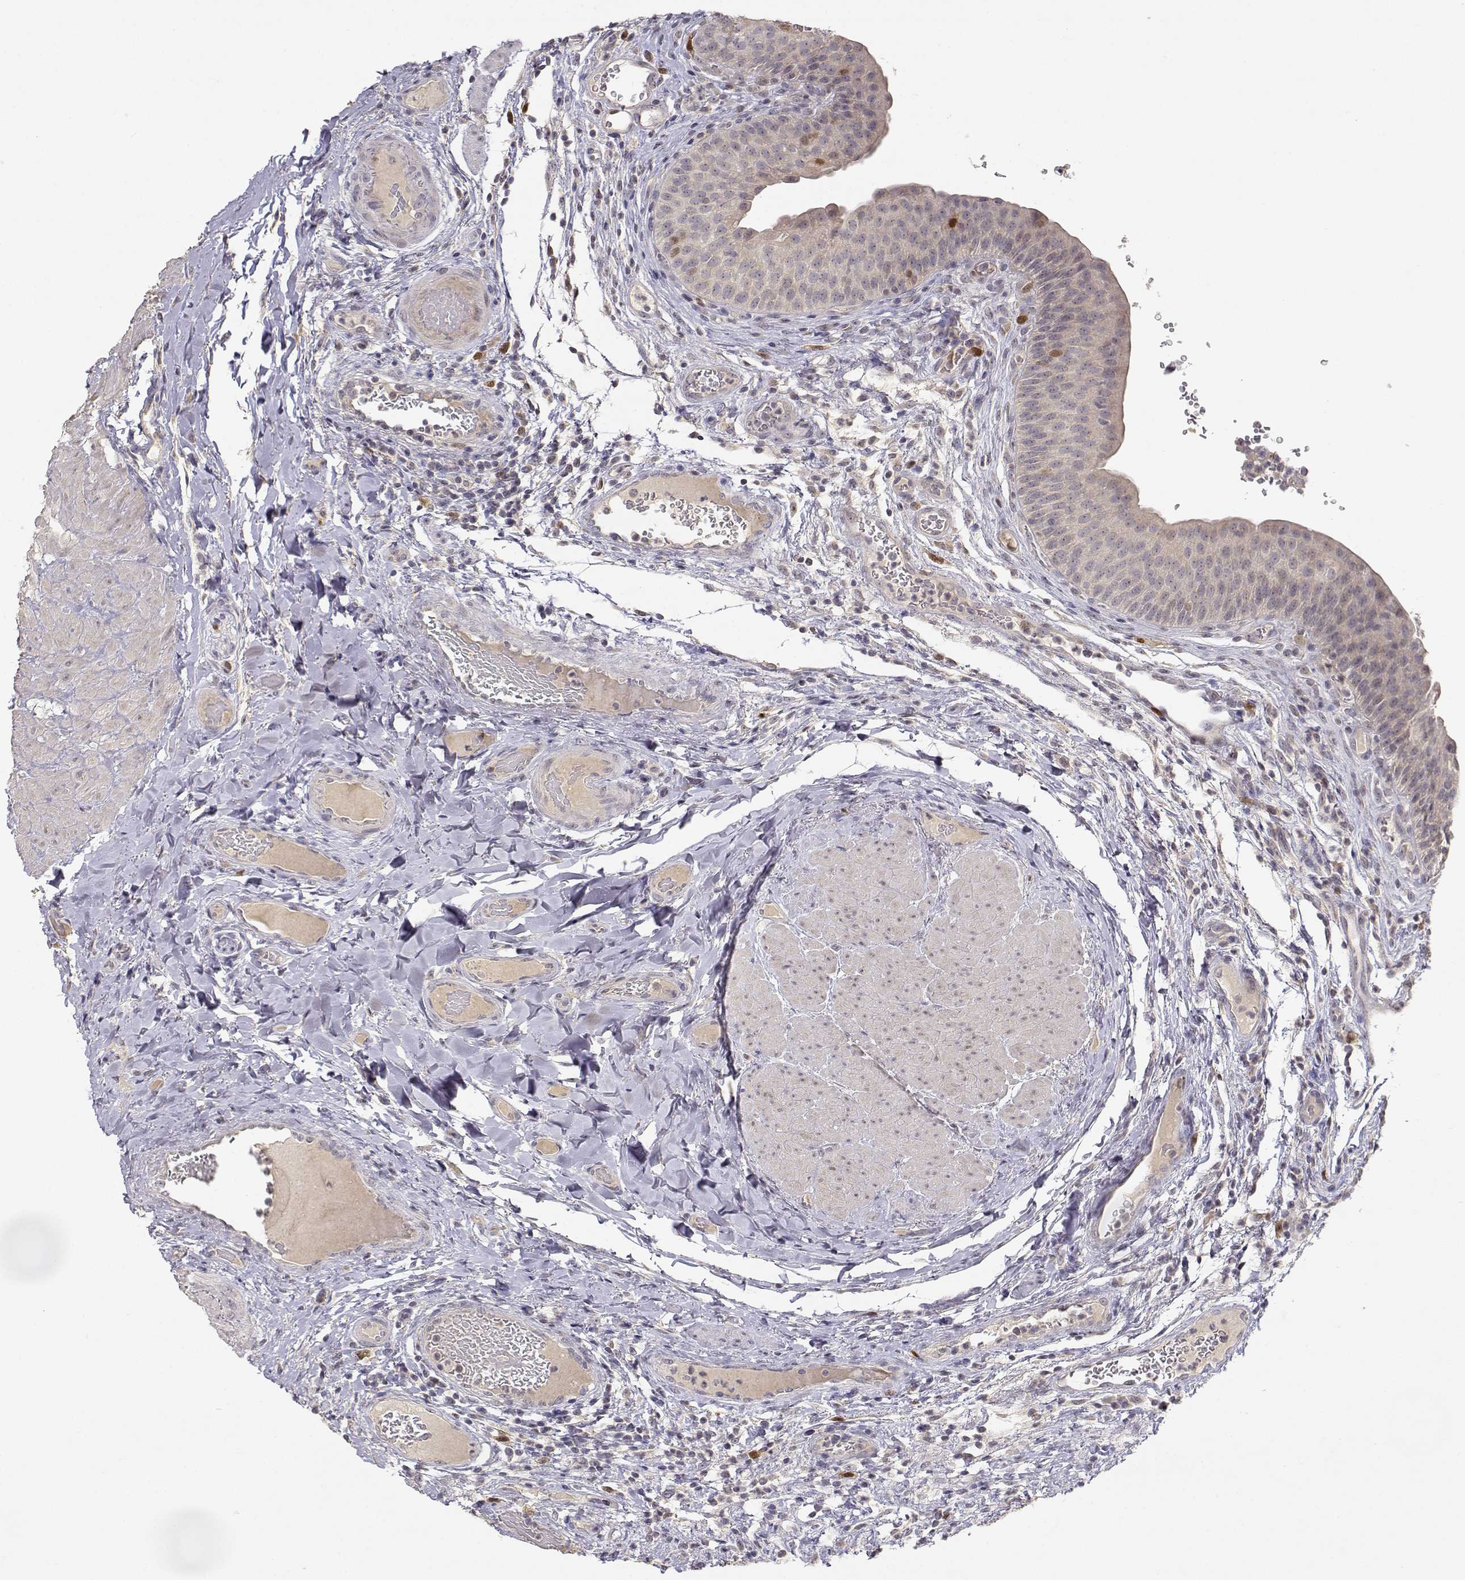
{"staining": {"intensity": "moderate", "quantity": "<25%", "location": "nuclear"}, "tissue": "urinary bladder", "cell_type": "Urothelial cells", "image_type": "normal", "snomed": [{"axis": "morphology", "description": "Normal tissue, NOS"}, {"axis": "topography", "description": "Urinary bladder"}], "caption": "Urinary bladder was stained to show a protein in brown. There is low levels of moderate nuclear positivity in about <25% of urothelial cells.", "gene": "RAD51", "patient": {"sex": "male", "age": 66}}